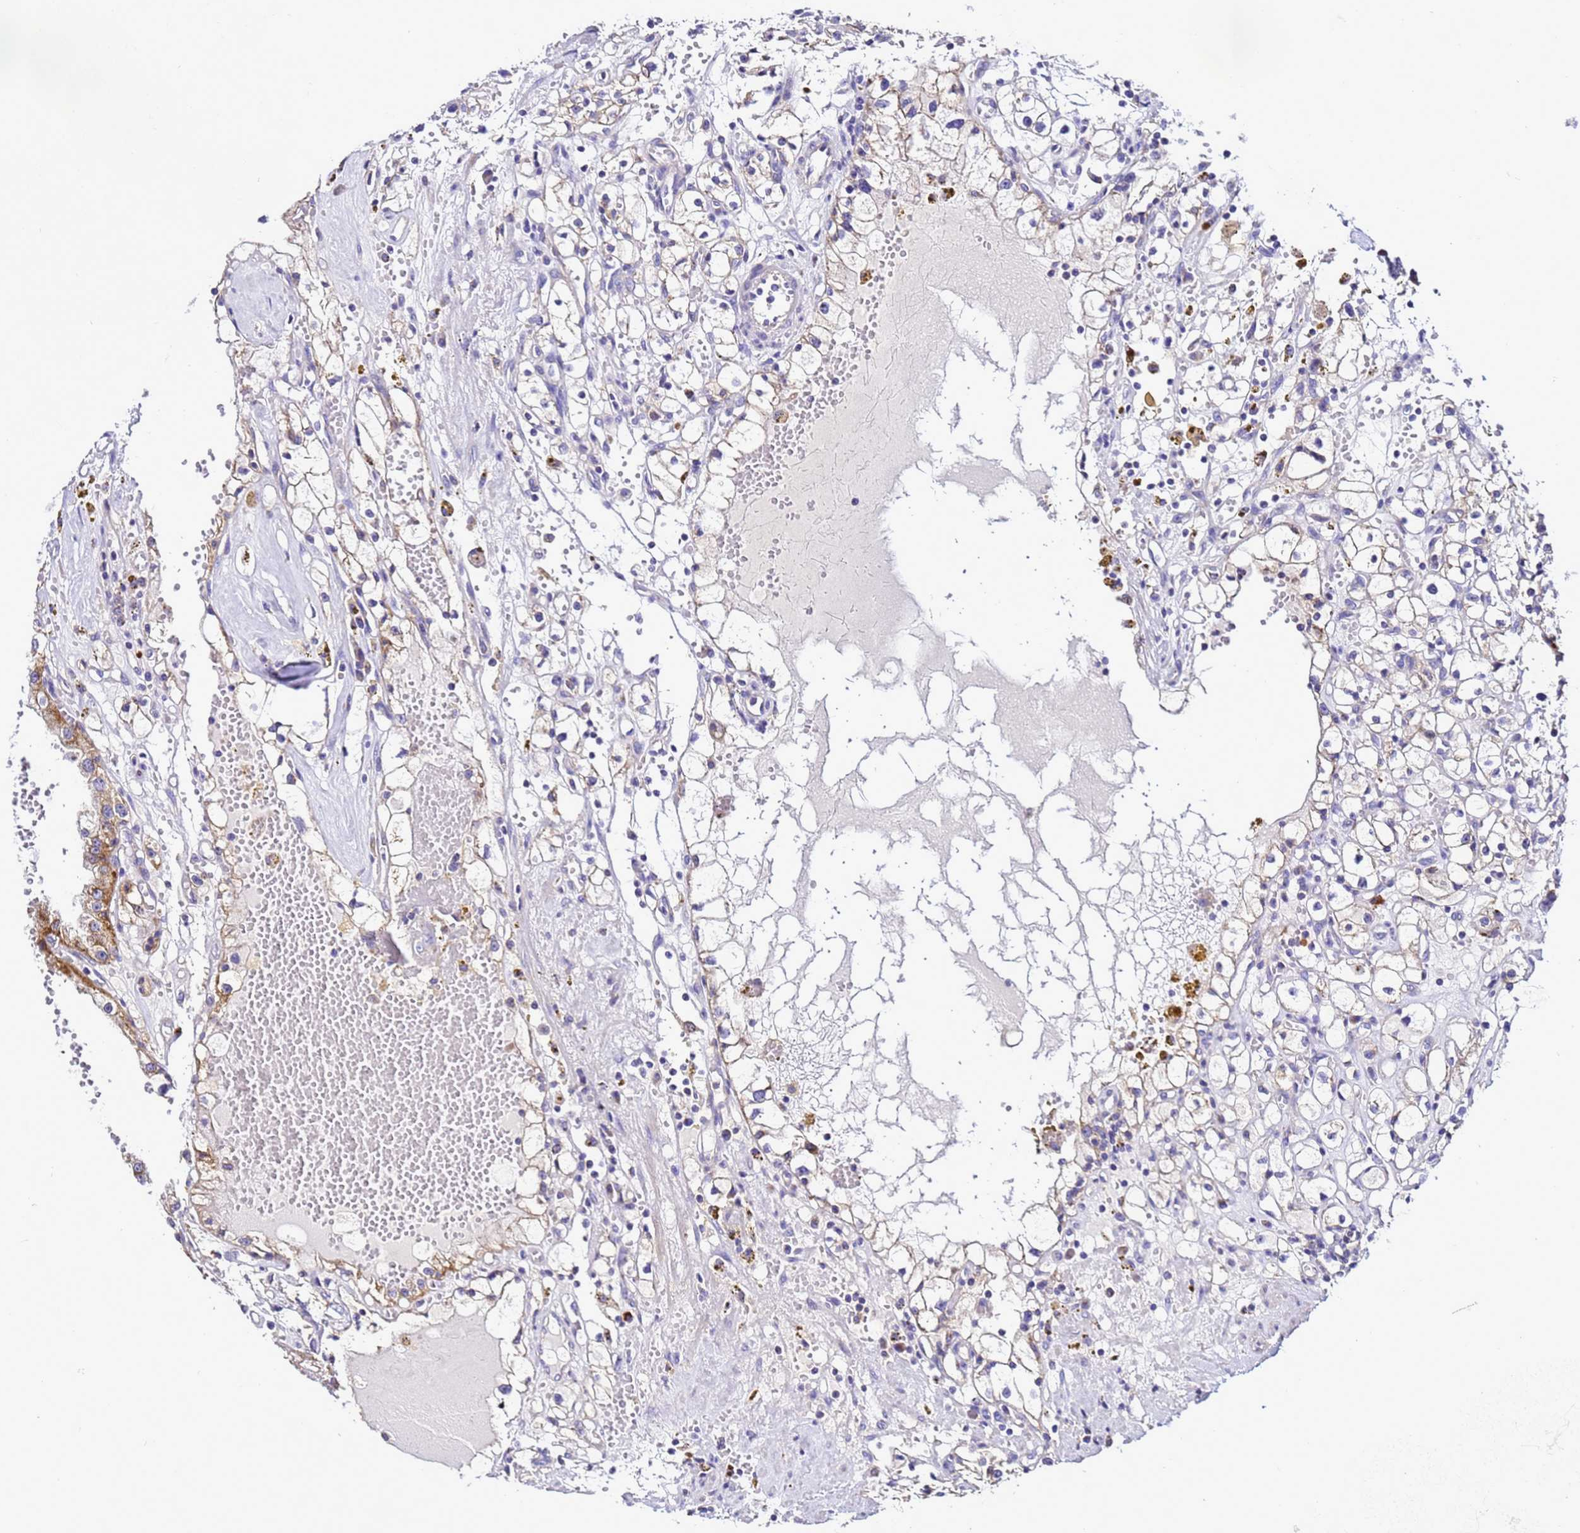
{"staining": {"intensity": "moderate", "quantity": "<25%", "location": "cytoplasmic/membranous"}, "tissue": "renal cancer", "cell_type": "Tumor cells", "image_type": "cancer", "snomed": [{"axis": "morphology", "description": "Adenocarcinoma, NOS"}, {"axis": "topography", "description": "Kidney"}], "caption": "Protein staining by immunohistochemistry demonstrates moderate cytoplasmic/membranous positivity in approximately <25% of tumor cells in renal cancer.", "gene": "HIGD2A", "patient": {"sex": "male", "age": 56}}